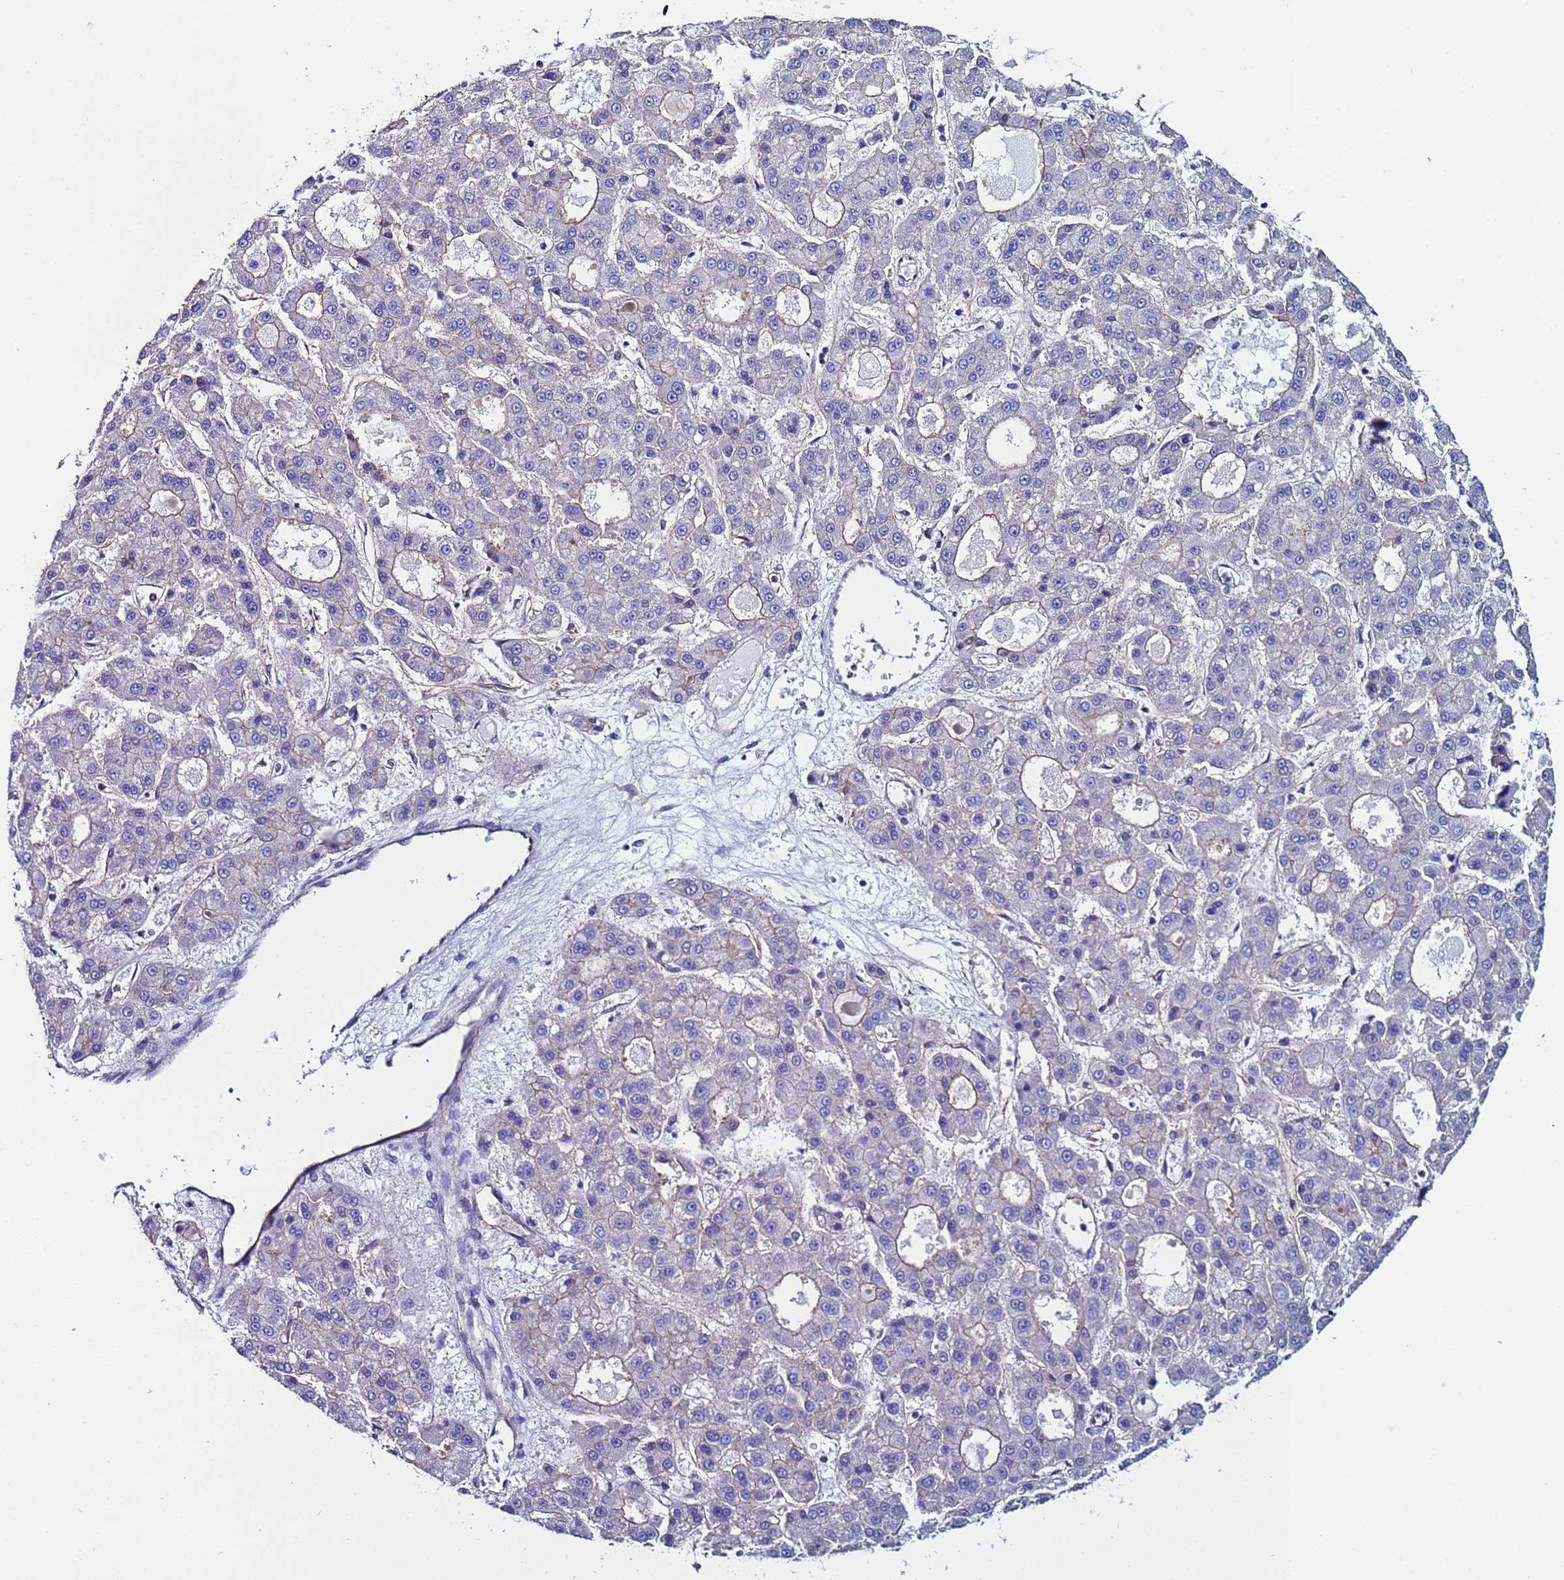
{"staining": {"intensity": "weak", "quantity": "<25%", "location": "cytoplasmic/membranous"}, "tissue": "liver cancer", "cell_type": "Tumor cells", "image_type": "cancer", "snomed": [{"axis": "morphology", "description": "Carcinoma, Hepatocellular, NOS"}, {"axis": "topography", "description": "Liver"}], "caption": "Immunohistochemistry (IHC) histopathology image of neoplastic tissue: hepatocellular carcinoma (liver) stained with DAB (3,3'-diaminobenzidine) exhibits no significant protein staining in tumor cells. Nuclei are stained in blue.", "gene": "ZNF248", "patient": {"sex": "male", "age": 70}}